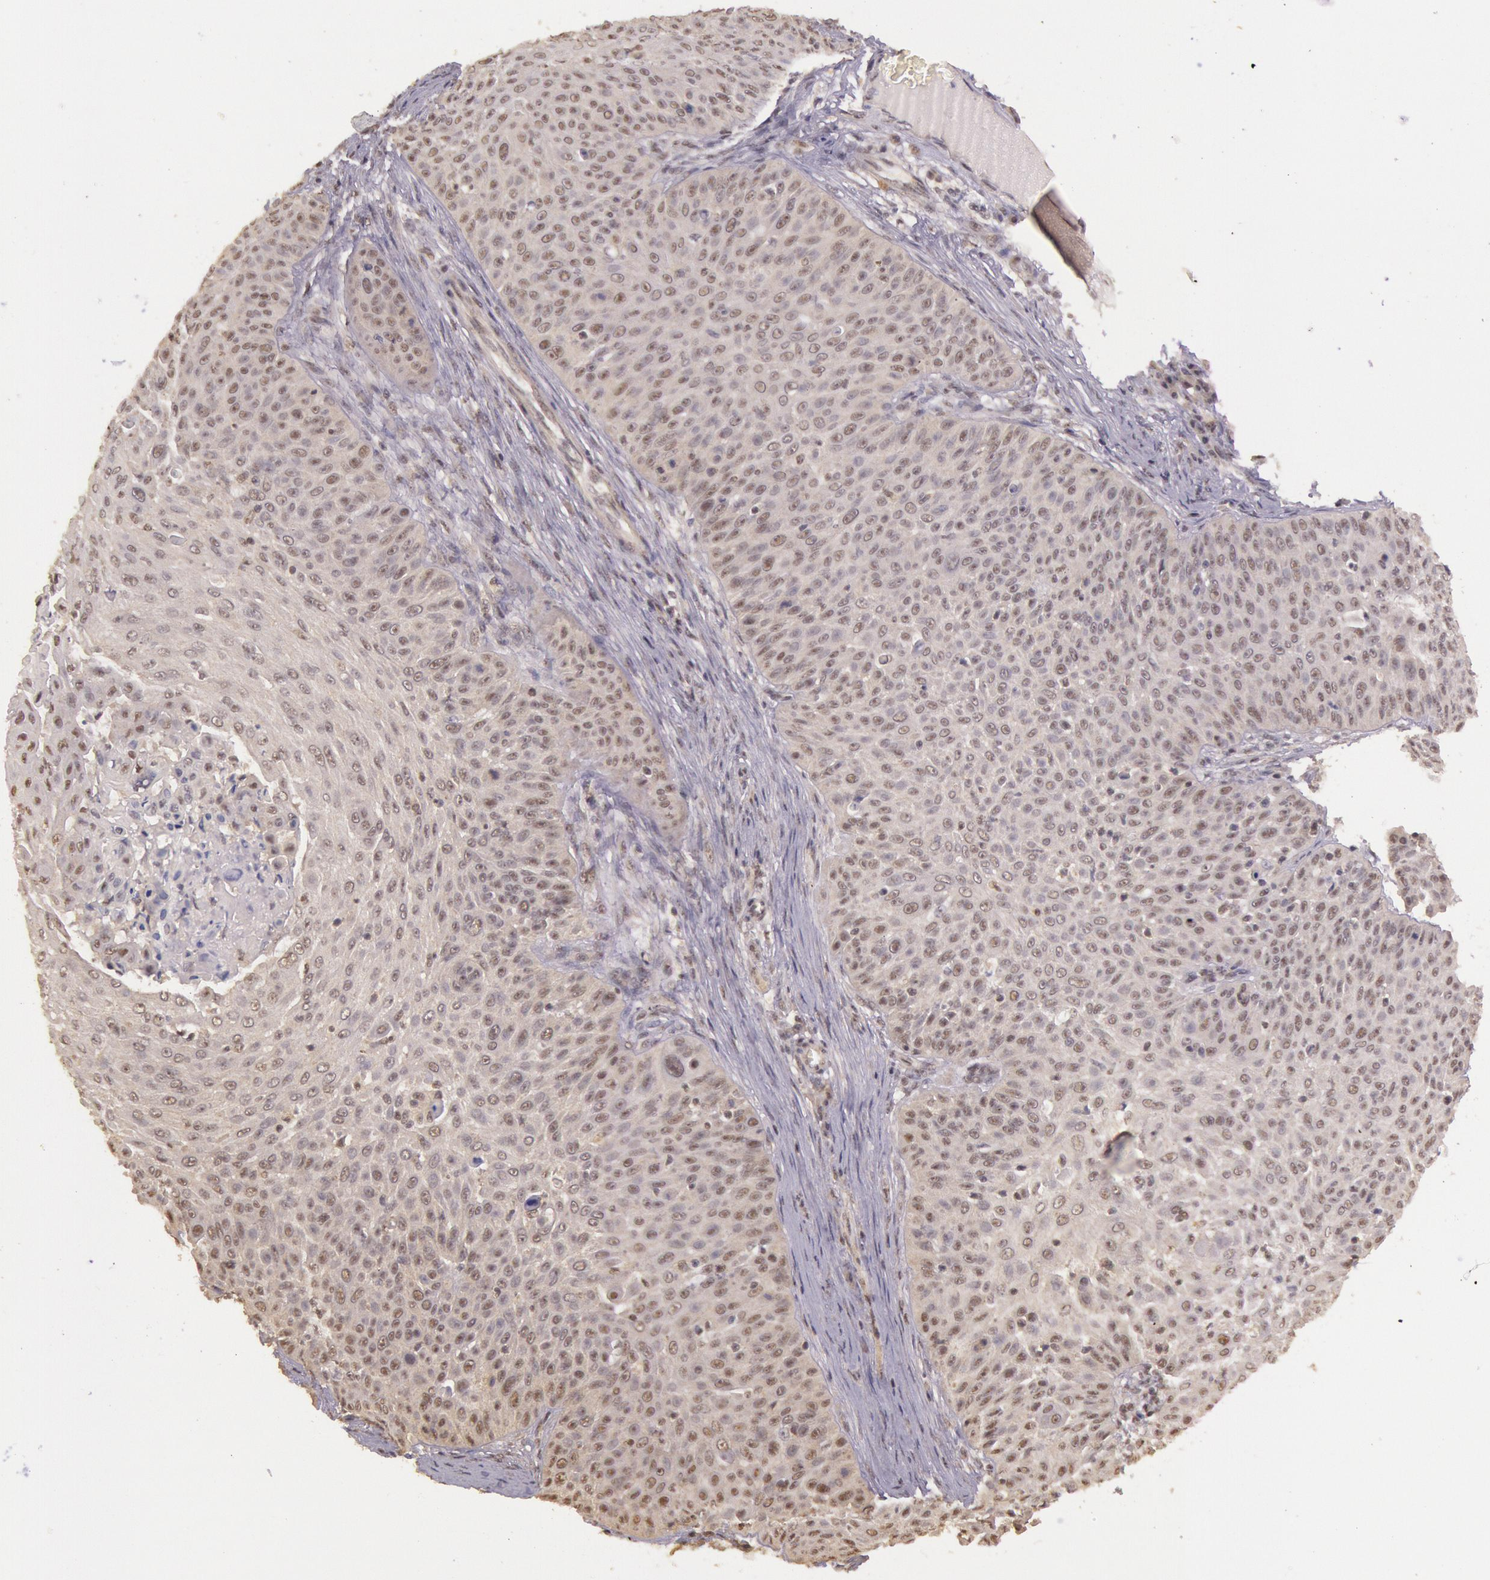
{"staining": {"intensity": "negative", "quantity": "none", "location": "none"}, "tissue": "skin cancer", "cell_type": "Tumor cells", "image_type": "cancer", "snomed": [{"axis": "morphology", "description": "Squamous cell carcinoma, NOS"}, {"axis": "topography", "description": "Skin"}], "caption": "Immunohistochemical staining of skin cancer (squamous cell carcinoma) displays no significant expression in tumor cells.", "gene": "RTL10", "patient": {"sex": "male", "age": 82}}